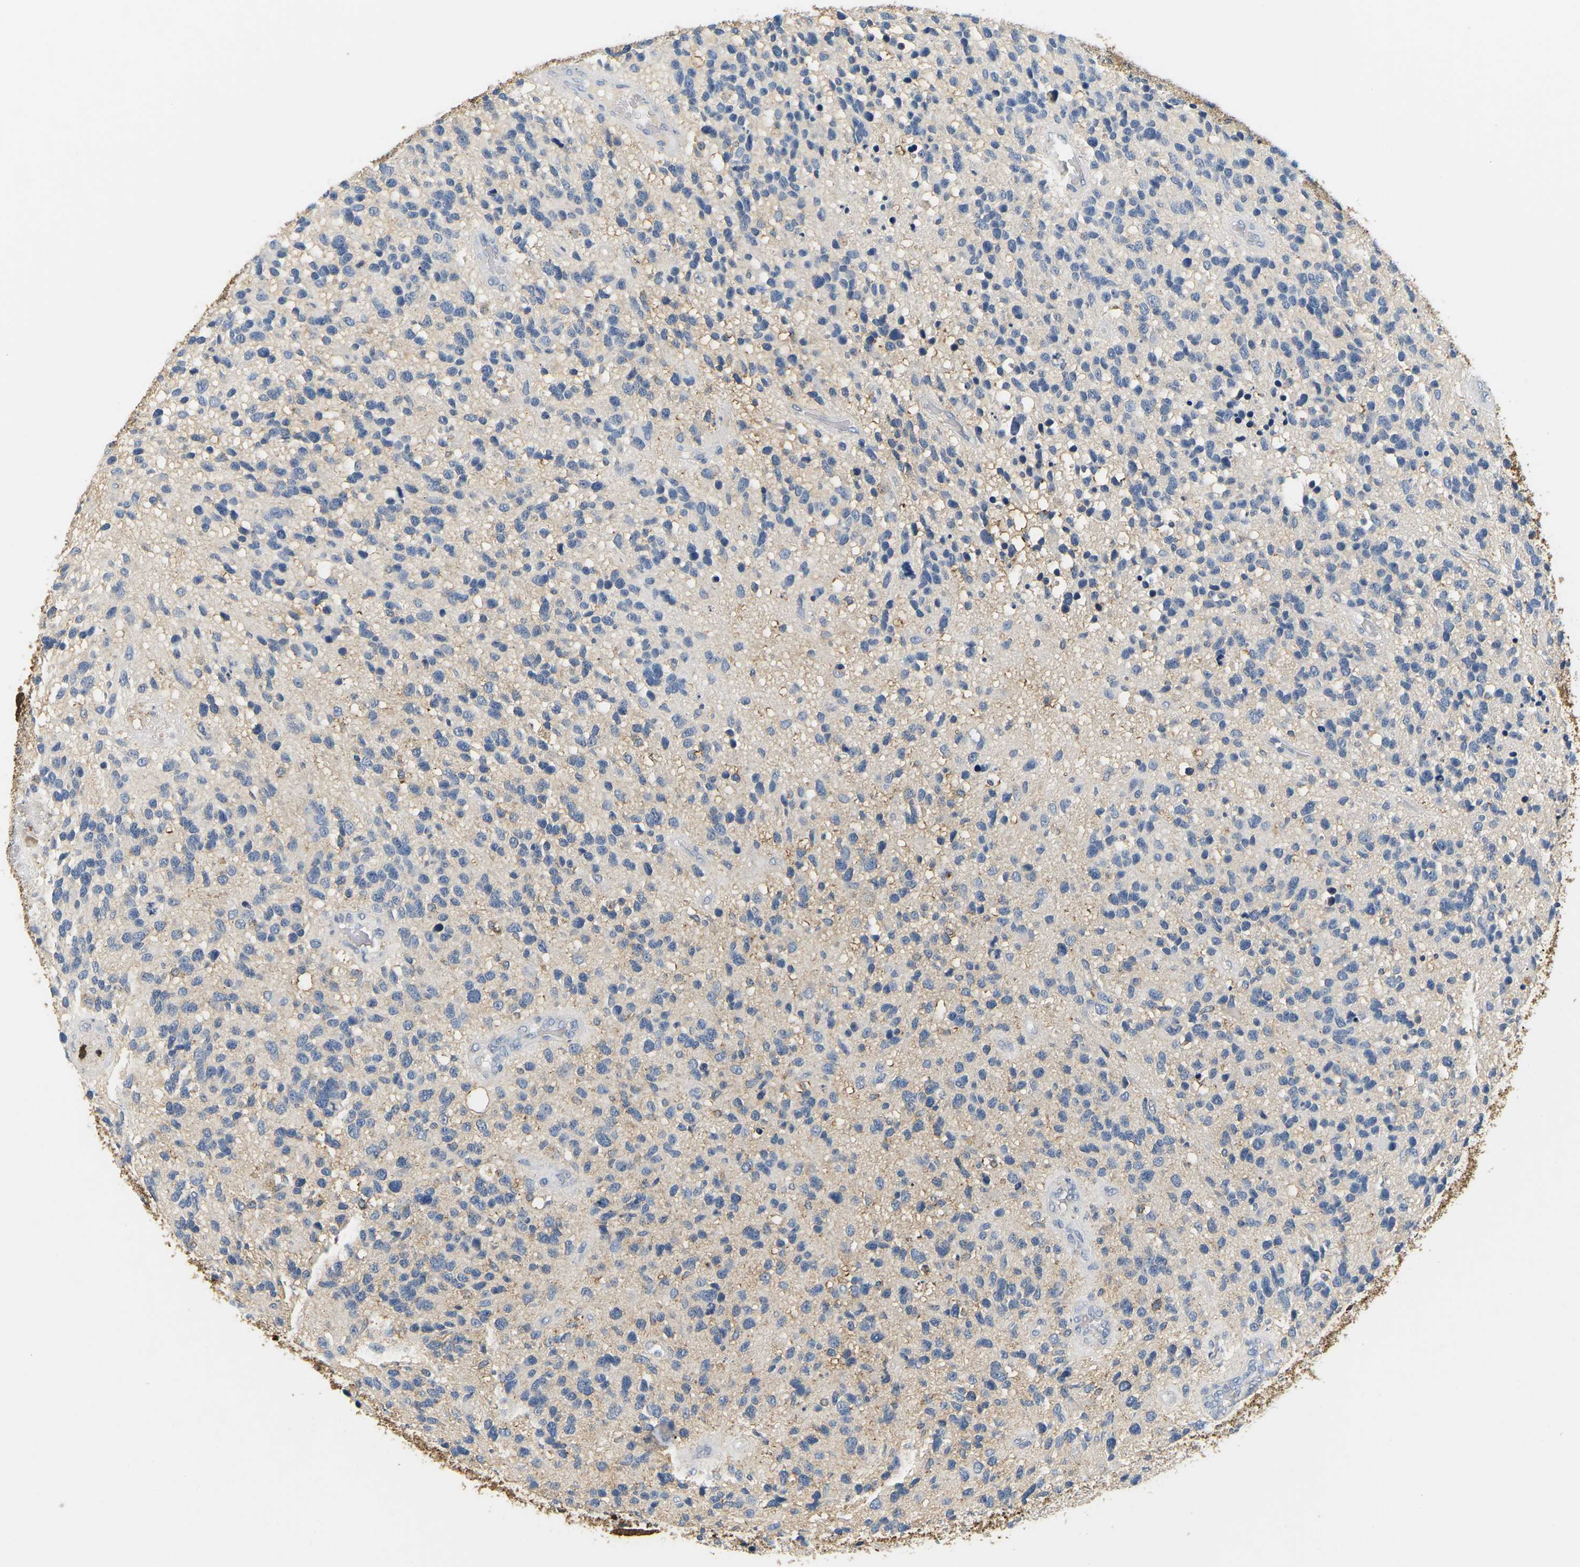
{"staining": {"intensity": "negative", "quantity": "none", "location": "none"}, "tissue": "glioma", "cell_type": "Tumor cells", "image_type": "cancer", "snomed": [{"axis": "morphology", "description": "Glioma, malignant, High grade"}, {"axis": "topography", "description": "Brain"}], "caption": "A micrograph of malignant glioma (high-grade) stained for a protein displays no brown staining in tumor cells.", "gene": "ADM", "patient": {"sex": "female", "age": 58}}